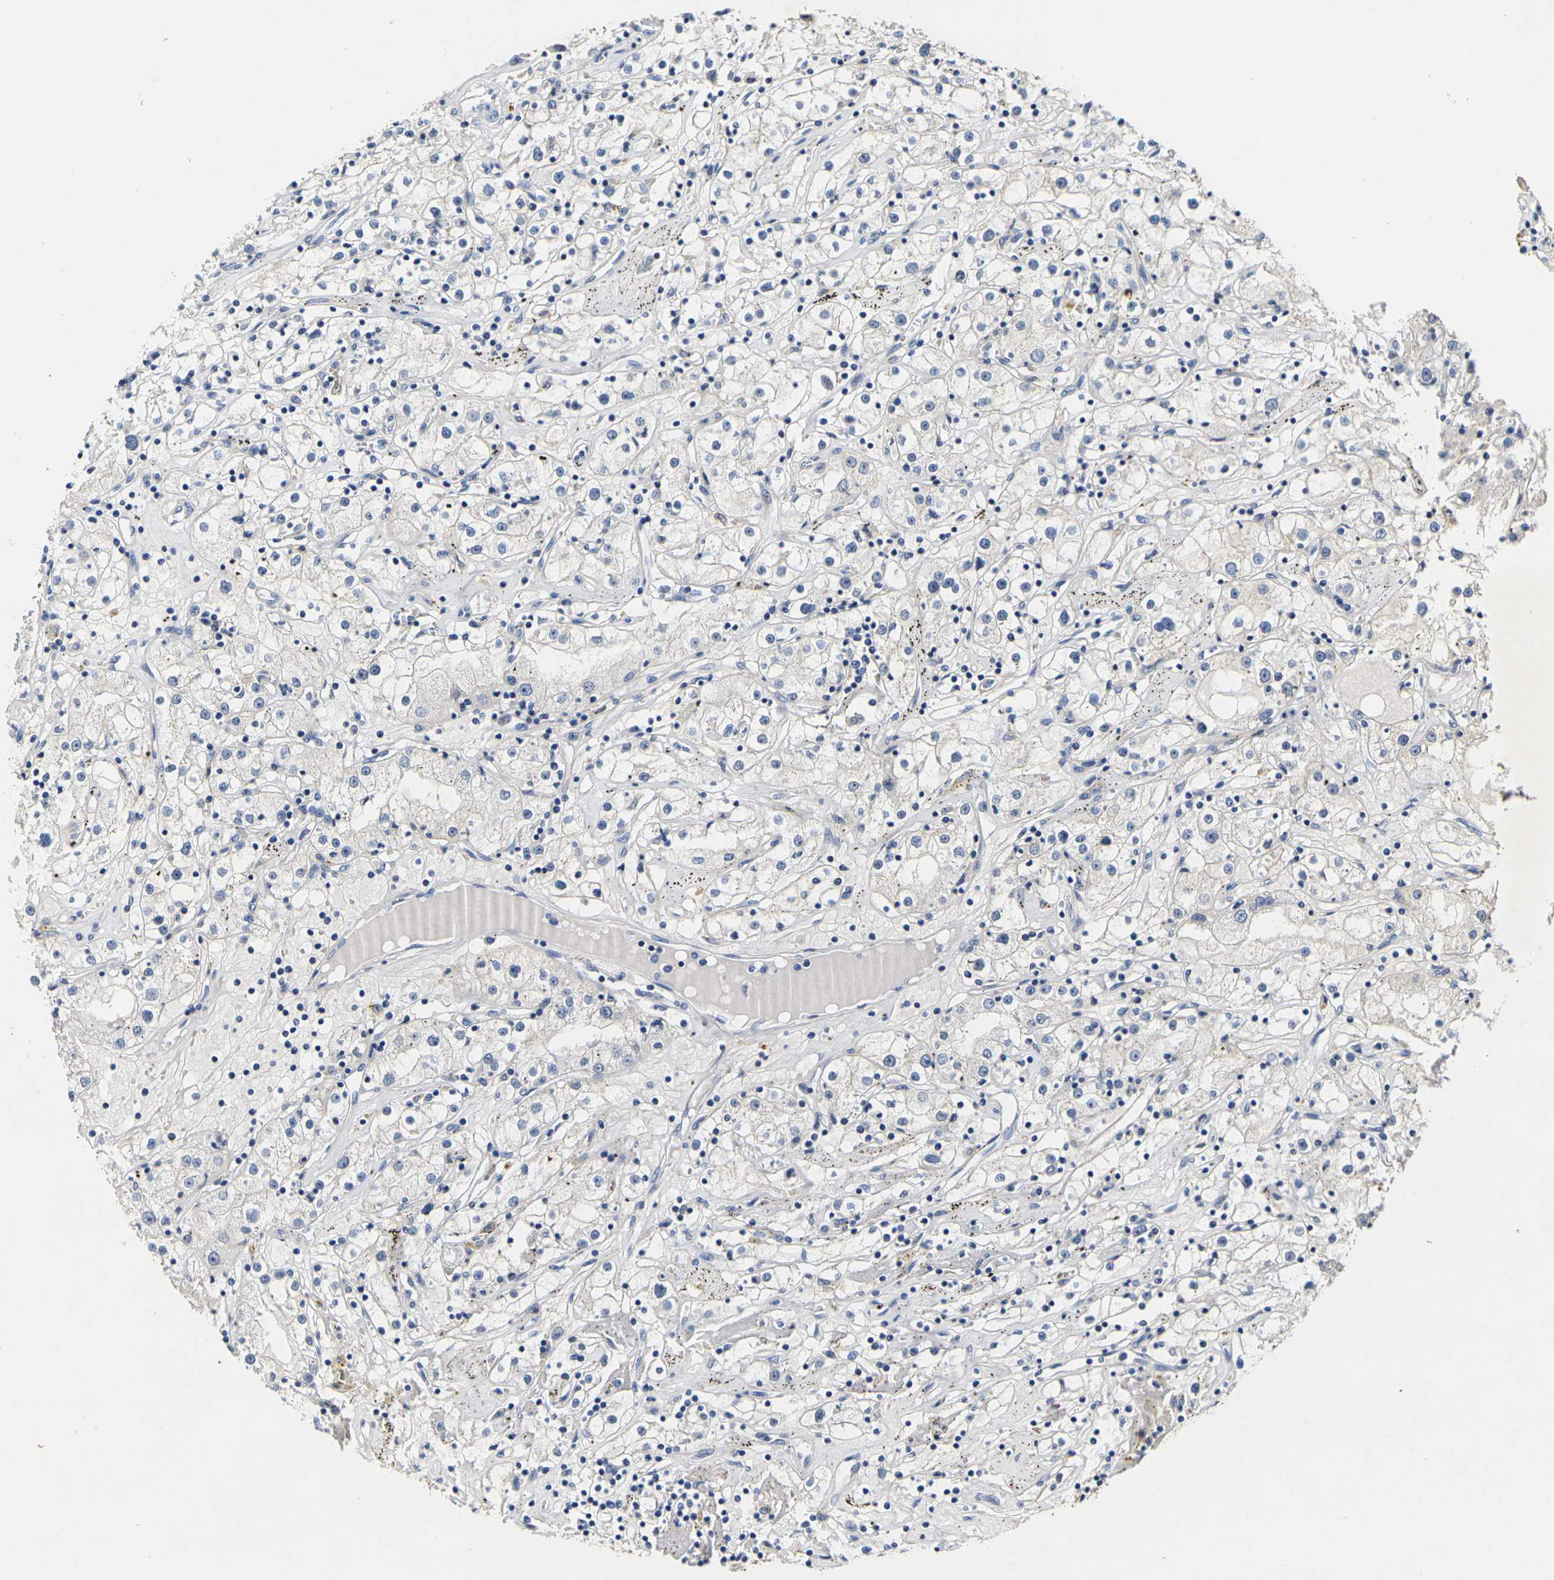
{"staining": {"intensity": "negative", "quantity": "none", "location": "none"}, "tissue": "renal cancer", "cell_type": "Tumor cells", "image_type": "cancer", "snomed": [{"axis": "morphology", "description": "Adenocarcinoma, NOS"}, {"axis": "topography", "description": "Kidney"}], "caption": "A high-resolution photomicrograph shows immunohistochemistry (IHC) staining of renal cancer, which demonstrates no significant positivity in tumor cells.", "gene": "NOCT", "patient": {"sex": "male", "age": 56}}